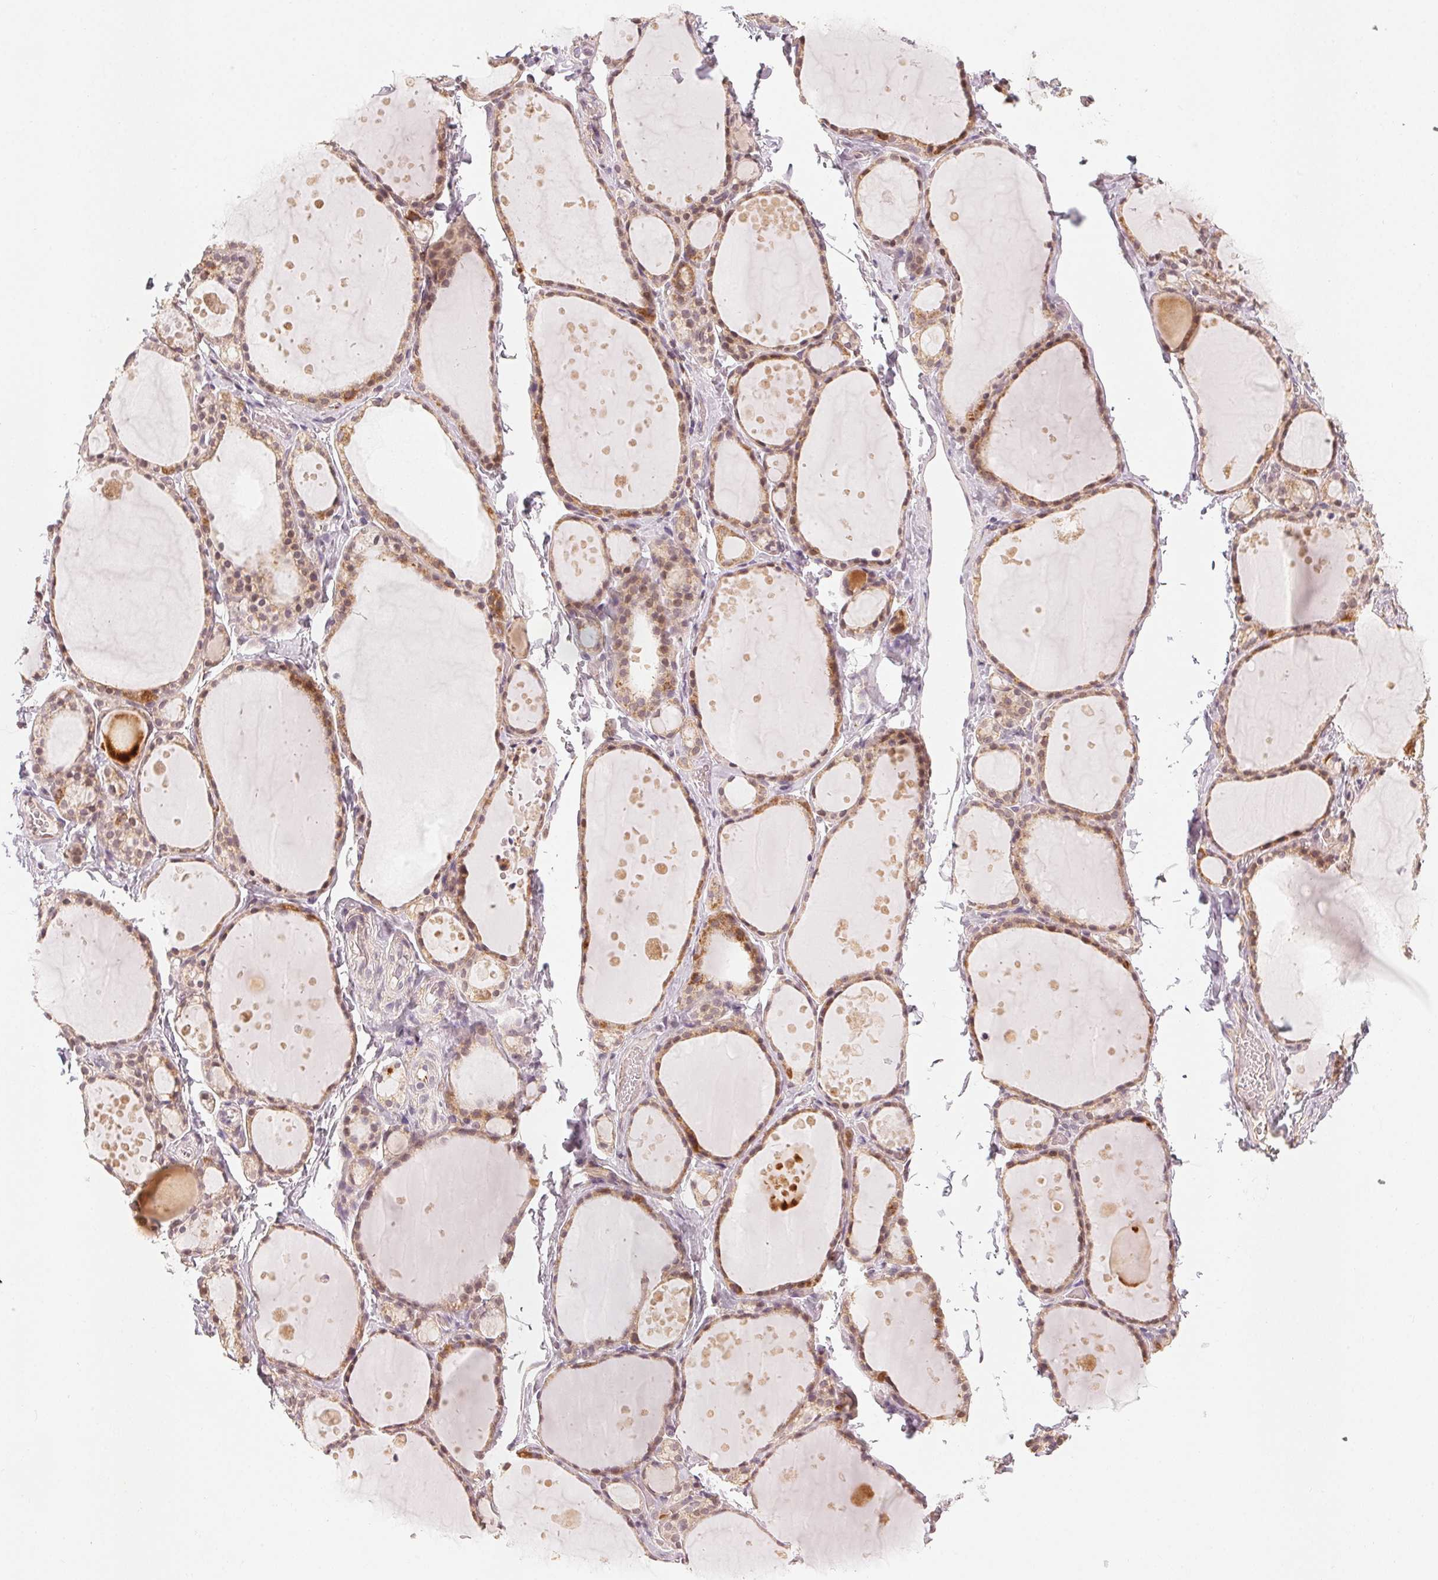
{"staining": {"intensity": "weak", "quantity": ">75%", "location": "cytoplasmic/membranous"}, "tissue": "thyroid gland", "cell_type": "Glandular cells", "image_type": "normal", "snomed": [{"axis": "morphology", "description": "Normal tissue, NOS"}, {"axis": "topography", "description": "Thyroid gland"}], "caption": "This image exhibits IHC staining of benign human thyroid gland, with low weak cytoplasmic/membranous positivity in approximately >75% of glandular cells.", "gene": "NCOA4", "patient": {"sex": "male", "age": 68}}